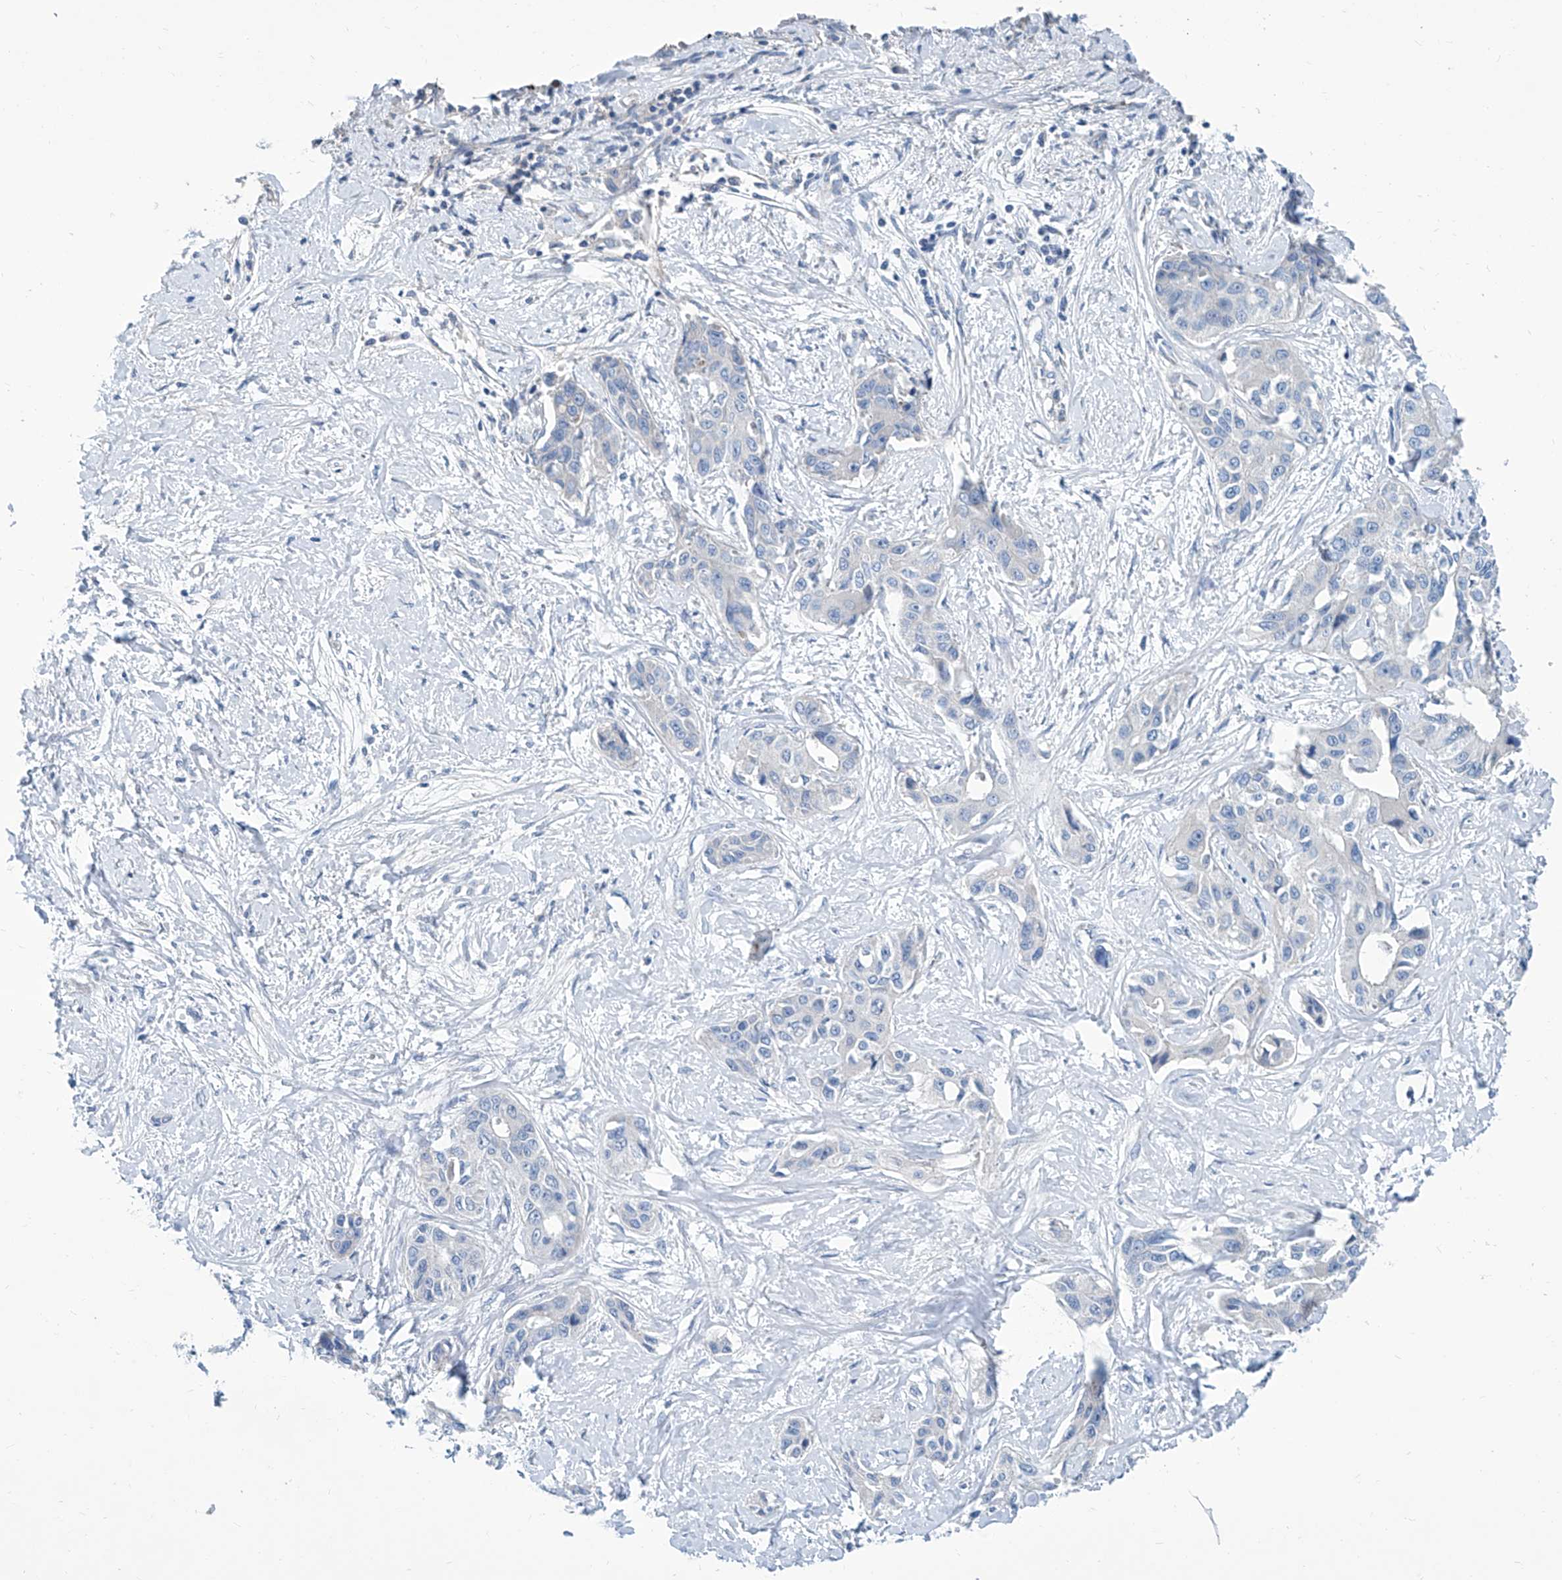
{"staining": {"intensity": "negative", "quantity": "none", "location": "none"}, "tissue": "liver cancer", "cell_type": "Tumor cells", "image_type": "cancer", "snomed": [{"axis": "morphology", "description": "Cholangiocarcinoma"}, {"axis": "topography", "description": "Liver"}], "caption": "Immunohistochemical staining of human cholangiocarcinoma (liver) shows no significant positivity in tumor cells.", "gene": "ZNF519", "patient": {"sex": "male", "age": 59}}